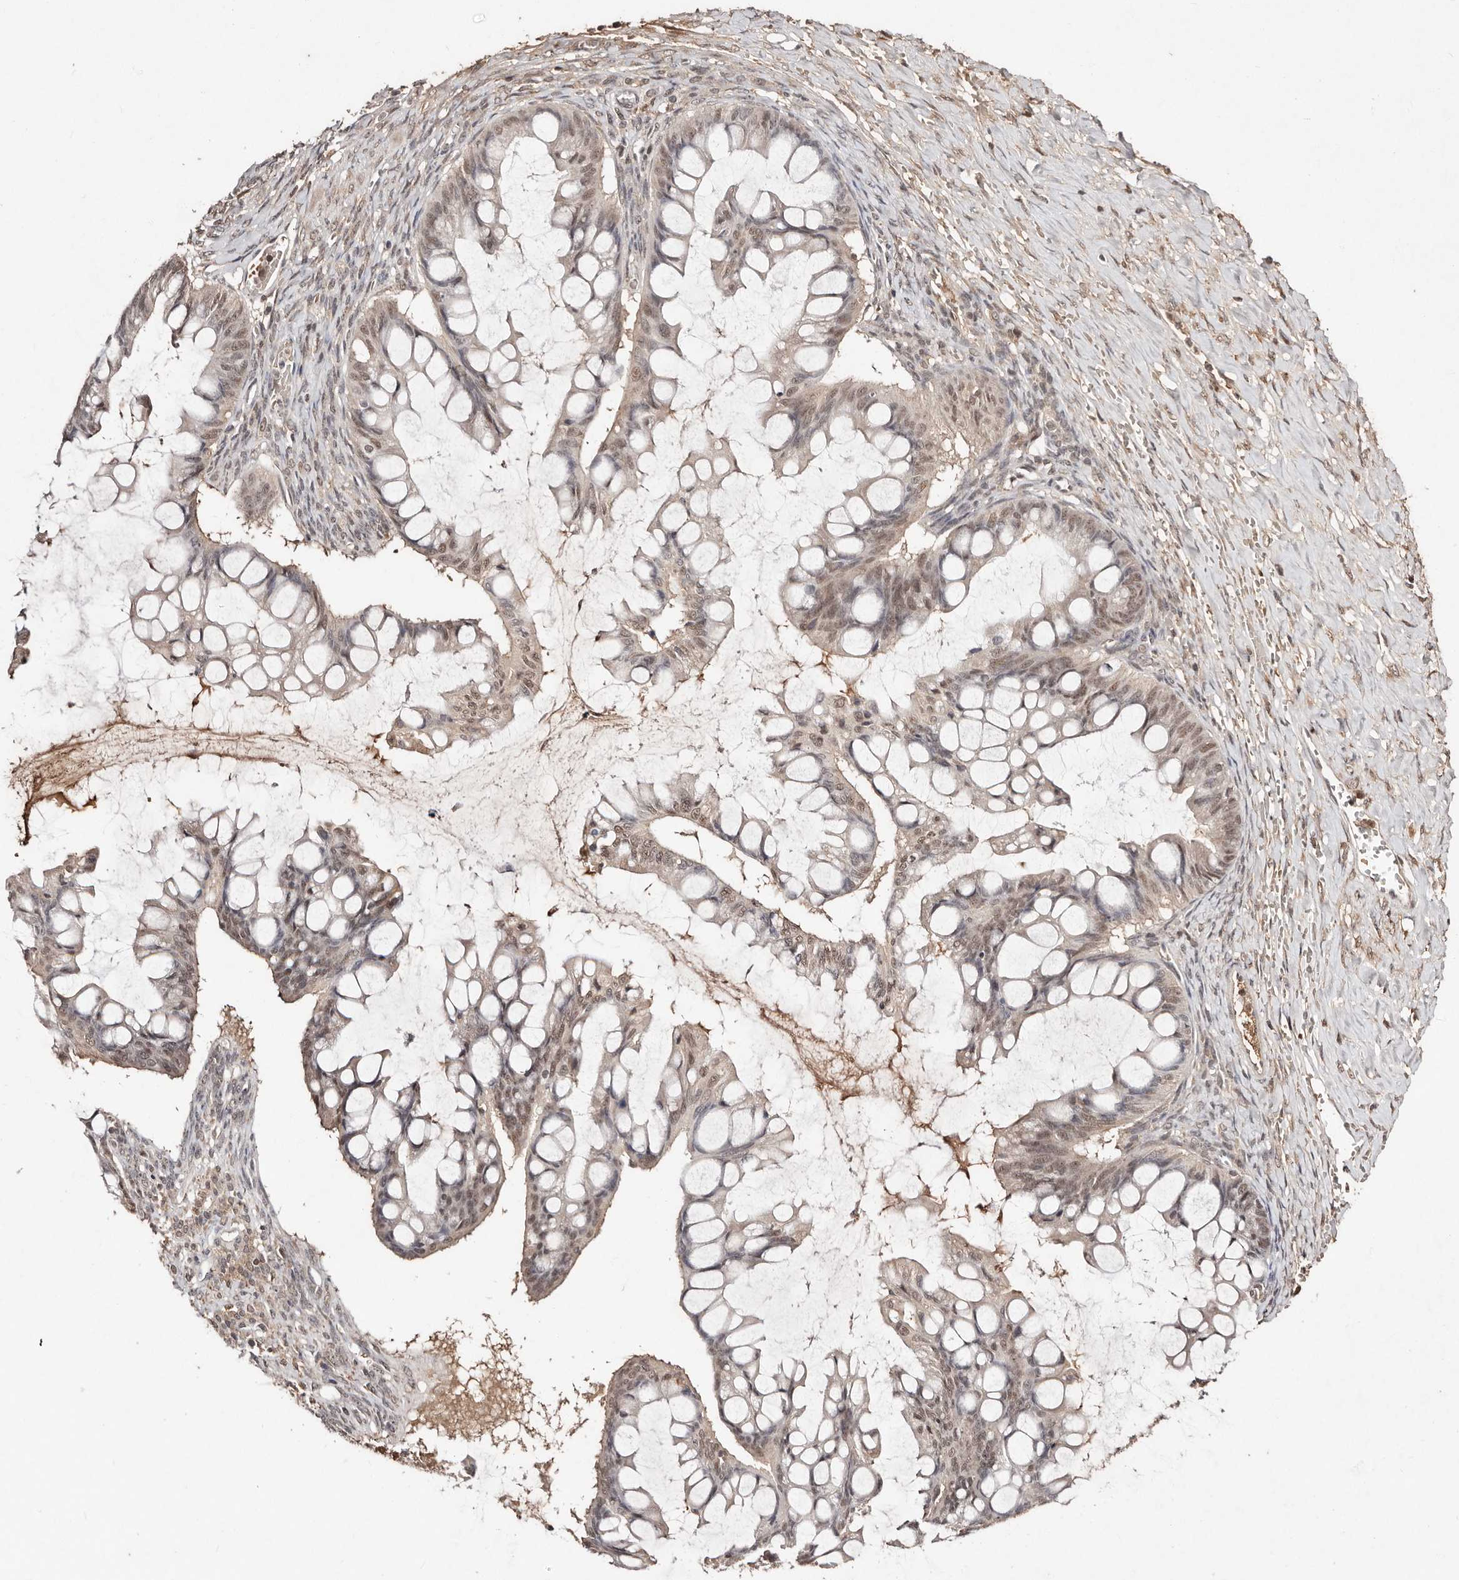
{"staining": {"intensity": "weak", "quantity": ">75%", "location": "nuclear"}, "tissue": "ovarian cancer", "cell_type": "Tumor cells", "image_type": "cancer", "snomed": [{"axis": "morphology", "description": "Cystadenocarcinoma, mucinous, NOS"}, {"axis": "topography", "description": "Ovary"}], "caption": "Ovarian mucinous cystadenocarcinoma stained with a brown dye displays weak nuclear positive staining in about >75% of tumor cells.", "gene": "BICRAL", "patient": {"sex": "female", "age": 73}}